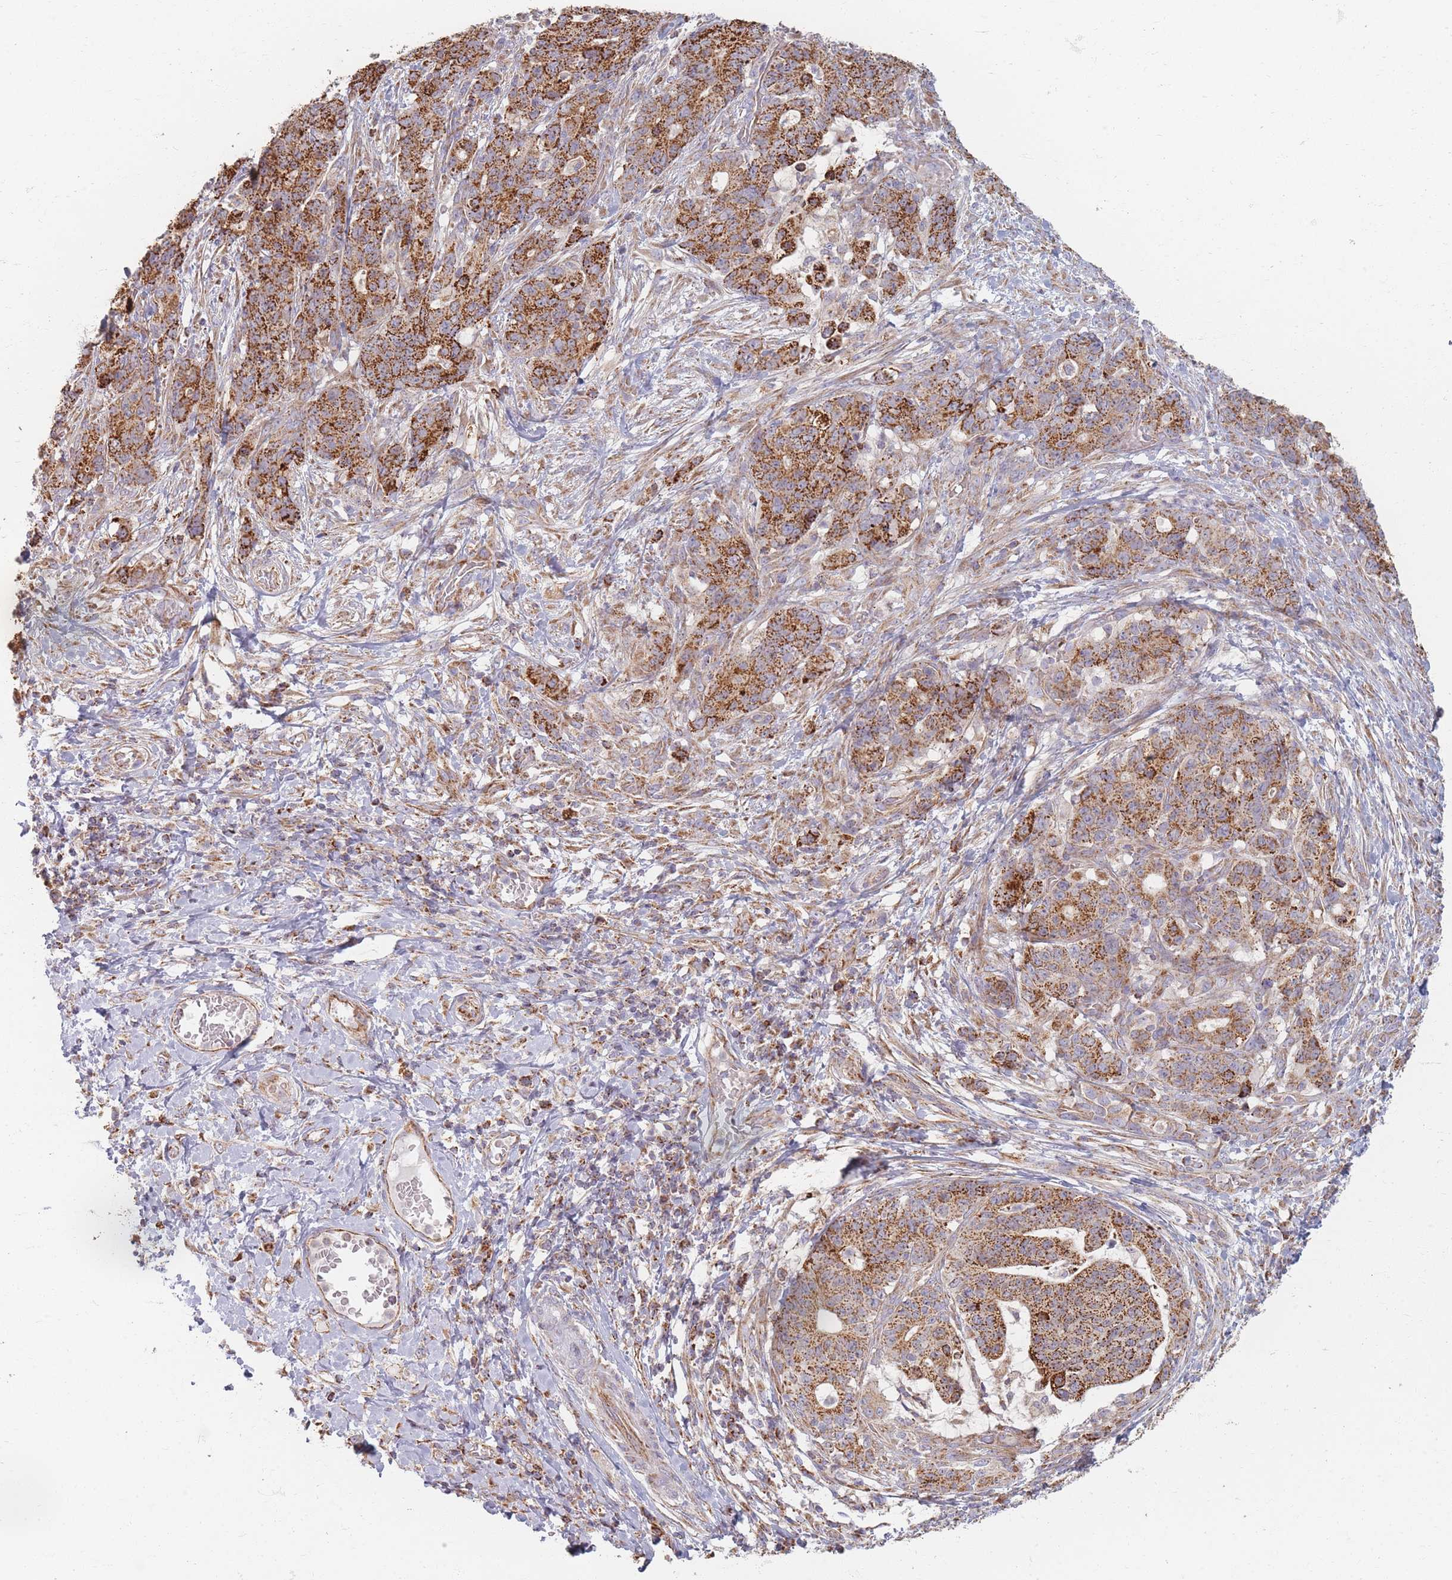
{"staining": {"intensity": "strong", "quantity": ">75%", "location": "cytoplasmic/membranous"}, "tissue": "stomach cancer", "cell_type": "Tumor cells", "image_type": "cancer", "snomed": [{"axis": "morphology", "description": "Normal tissue, NOS"}, {"axis": "morphology", "description": "Adenocarcinoma, NOS"}, {"axis": "topography", "description": "Stomach"}], "caption": "Immunohistochemistry (DAB (3,3'-diaminobenzidine)) staining of human adenocarcinoma (stomach) reveals strong cytoplasmic/membranous protein positivity in approximately >75% of tumor cells.", "gene": "ESRP2", "patient": {"sex": "female", "age": 64}}